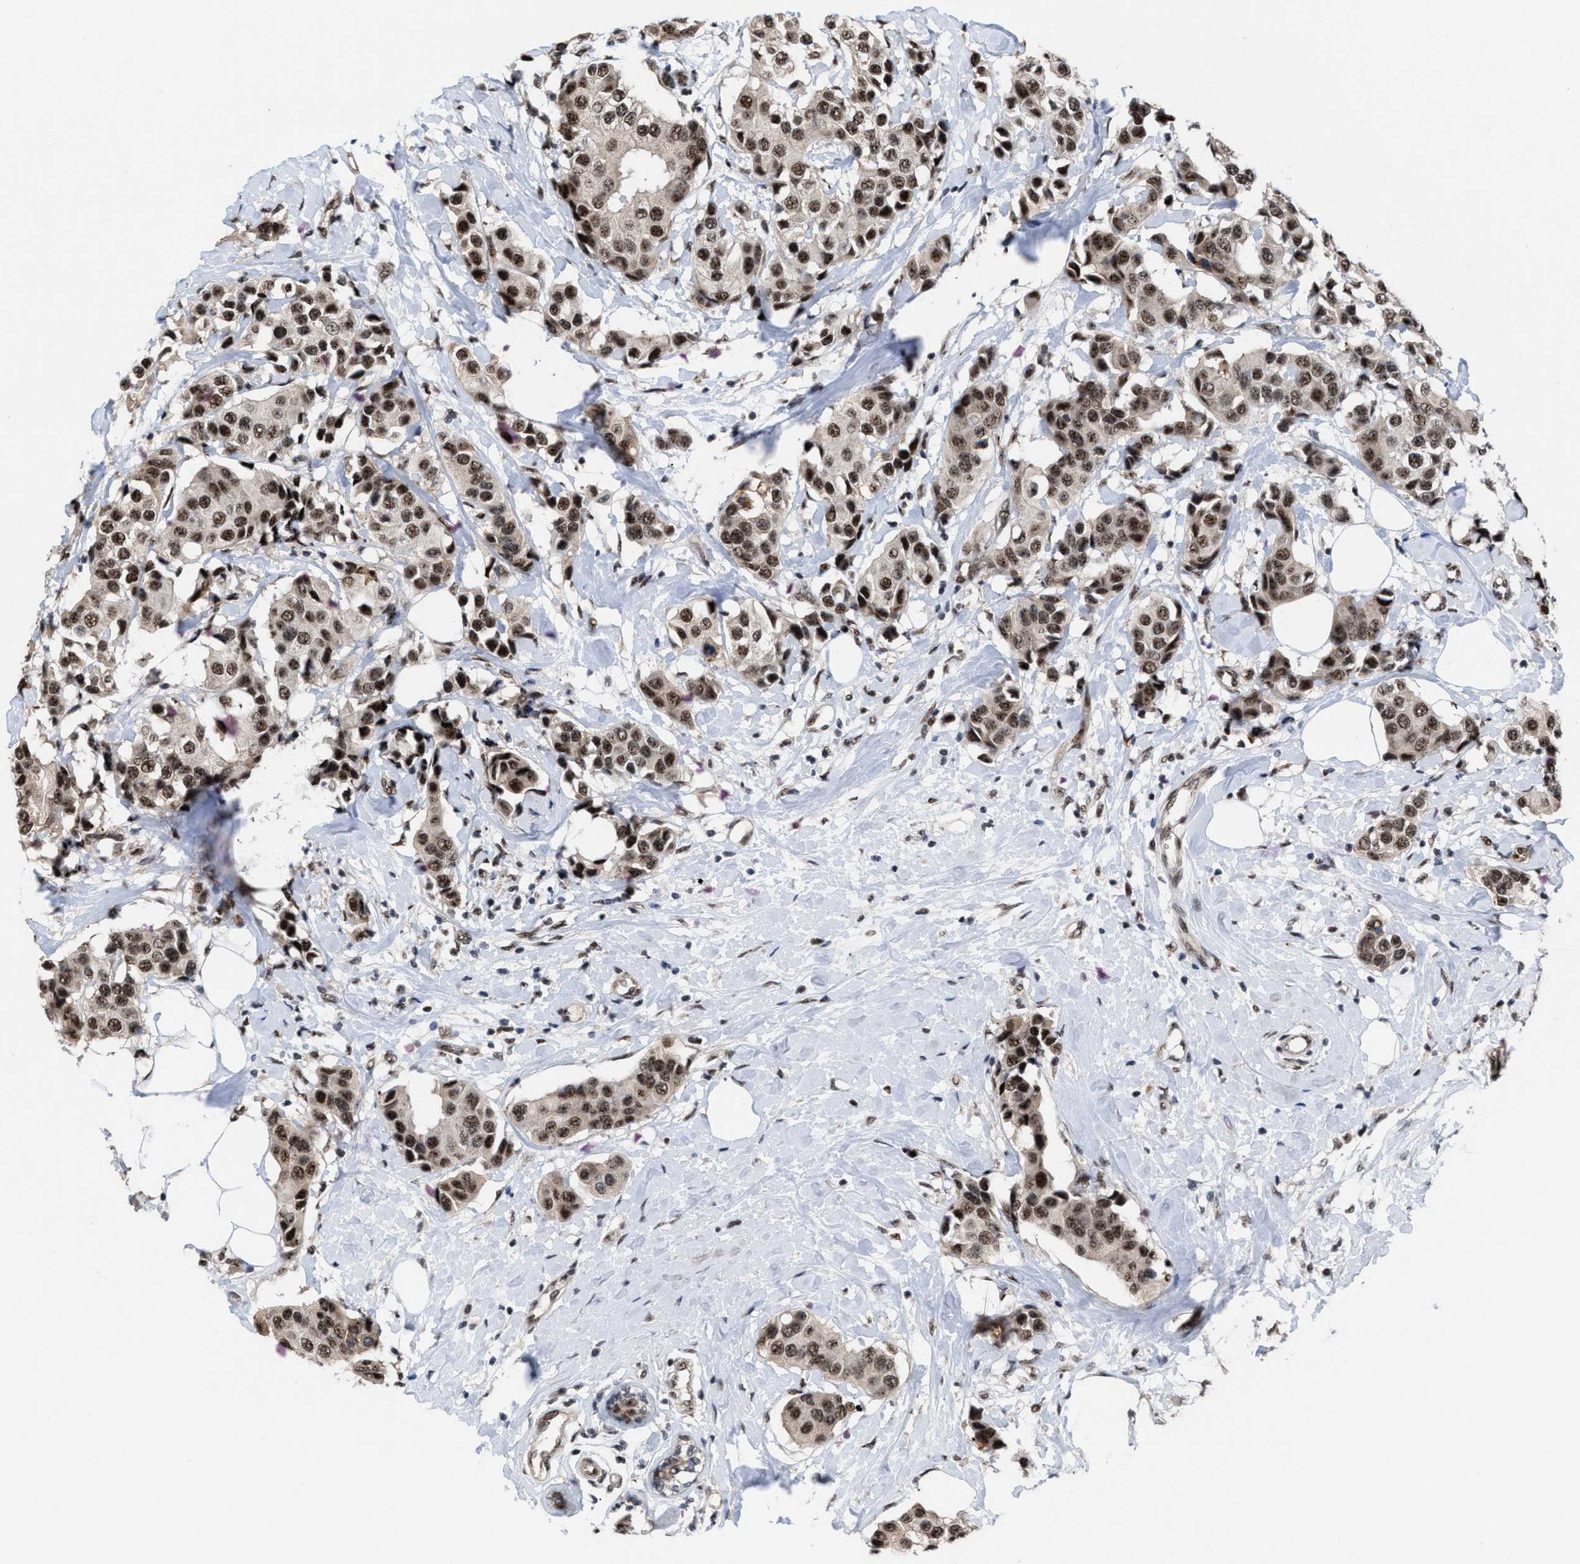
{"staining": {"intensity": "strong", "quantity": ">75%", "location": "nuclear"}, "tissue": "breast cancer", "cell_type": "Tumor cells", "image_type": "cancer", "snomed": [{"axis": "morphology", "description": "Normal tissue, NOS"}, {"axis": "morphology", "description": "Duct carcinoma"}, {"axis": "topography", "description": "Breast"}], "caption": "Brown immunohistochemical staining in breast cancer (invasive ductal carcinoma) displays strong nuclear positivity in approximately >75% of tumor cells.", "gene": "EIF4A3", "patient": {"sex": "female", "age": 39}}